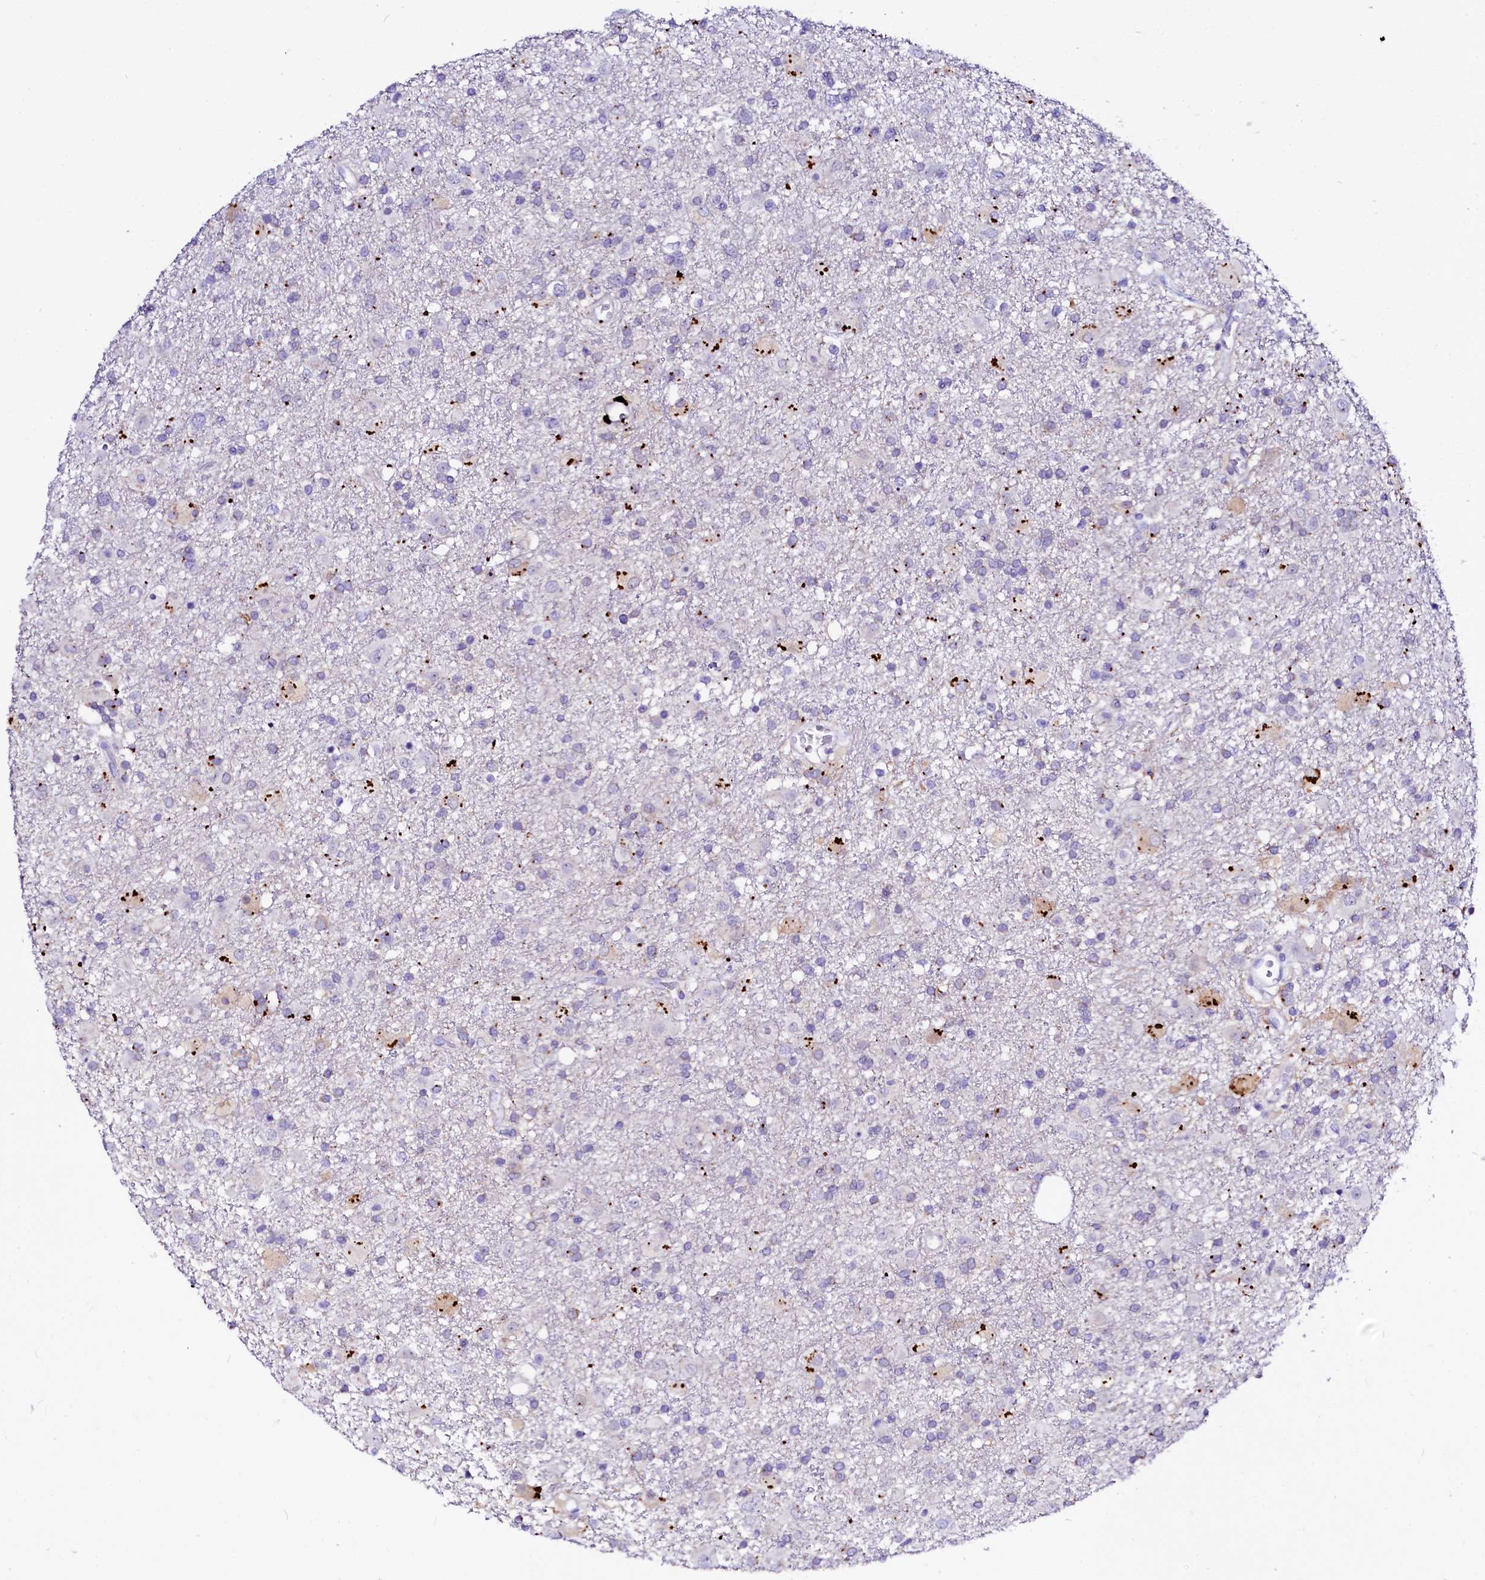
{"staining": {"intensity": "negative", "quantity": "none", "location": "none"}, "tissue": "glioma", "cell_type": "Tumor cells", "image_type": "cancer", "snomed": [{"axis": "morphology", "description": "Glioma, malignant, Low grade"}, {"axis": "topography", "description": "Brain"}], "caption": "Glioma stained for a protein using immunohistochemistry exhibits no staining tumor cells.", "gene": "BTBD16", "patient": {"sex": "male", "age": 65}}